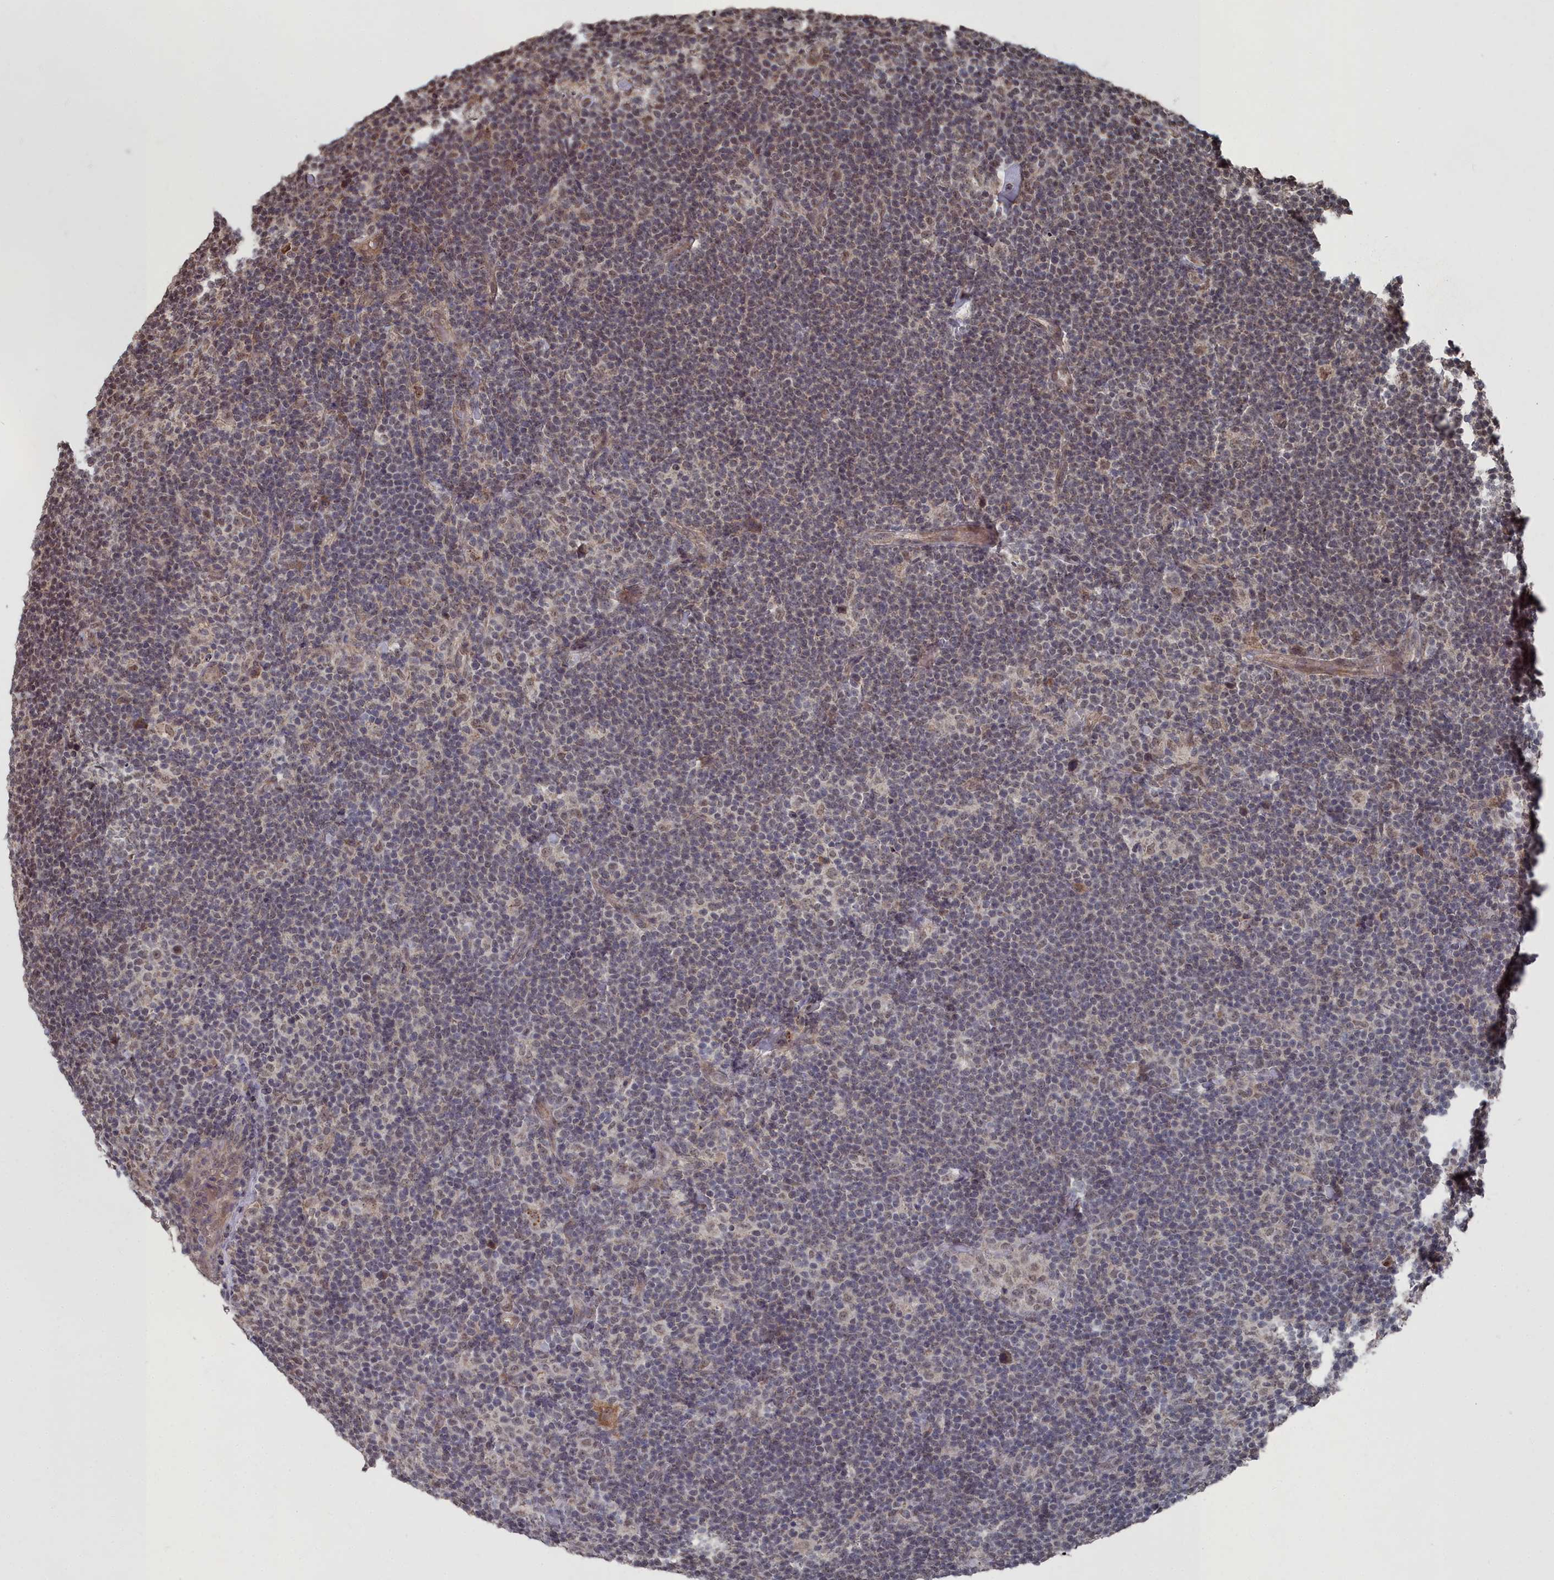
{"staining": {"intensity": "weak", "quantity": "25%-75%", "location": "nuclear"}, "tissue": "lymphoma", "cell_type": "Tumor cells", "image_type": "cancer", "snomed": [{"axis": "morphology", "description": "Hodgkin's disease, NOS"}, {"axis": "topography", "description": "Lymph node"}], "caption": "Weak nuclear staining is appreciated in about 25%-75% of tumor cells in lymphoma.", "gene": "CCNP", "patient": {"sex": "female", "age": 57}}